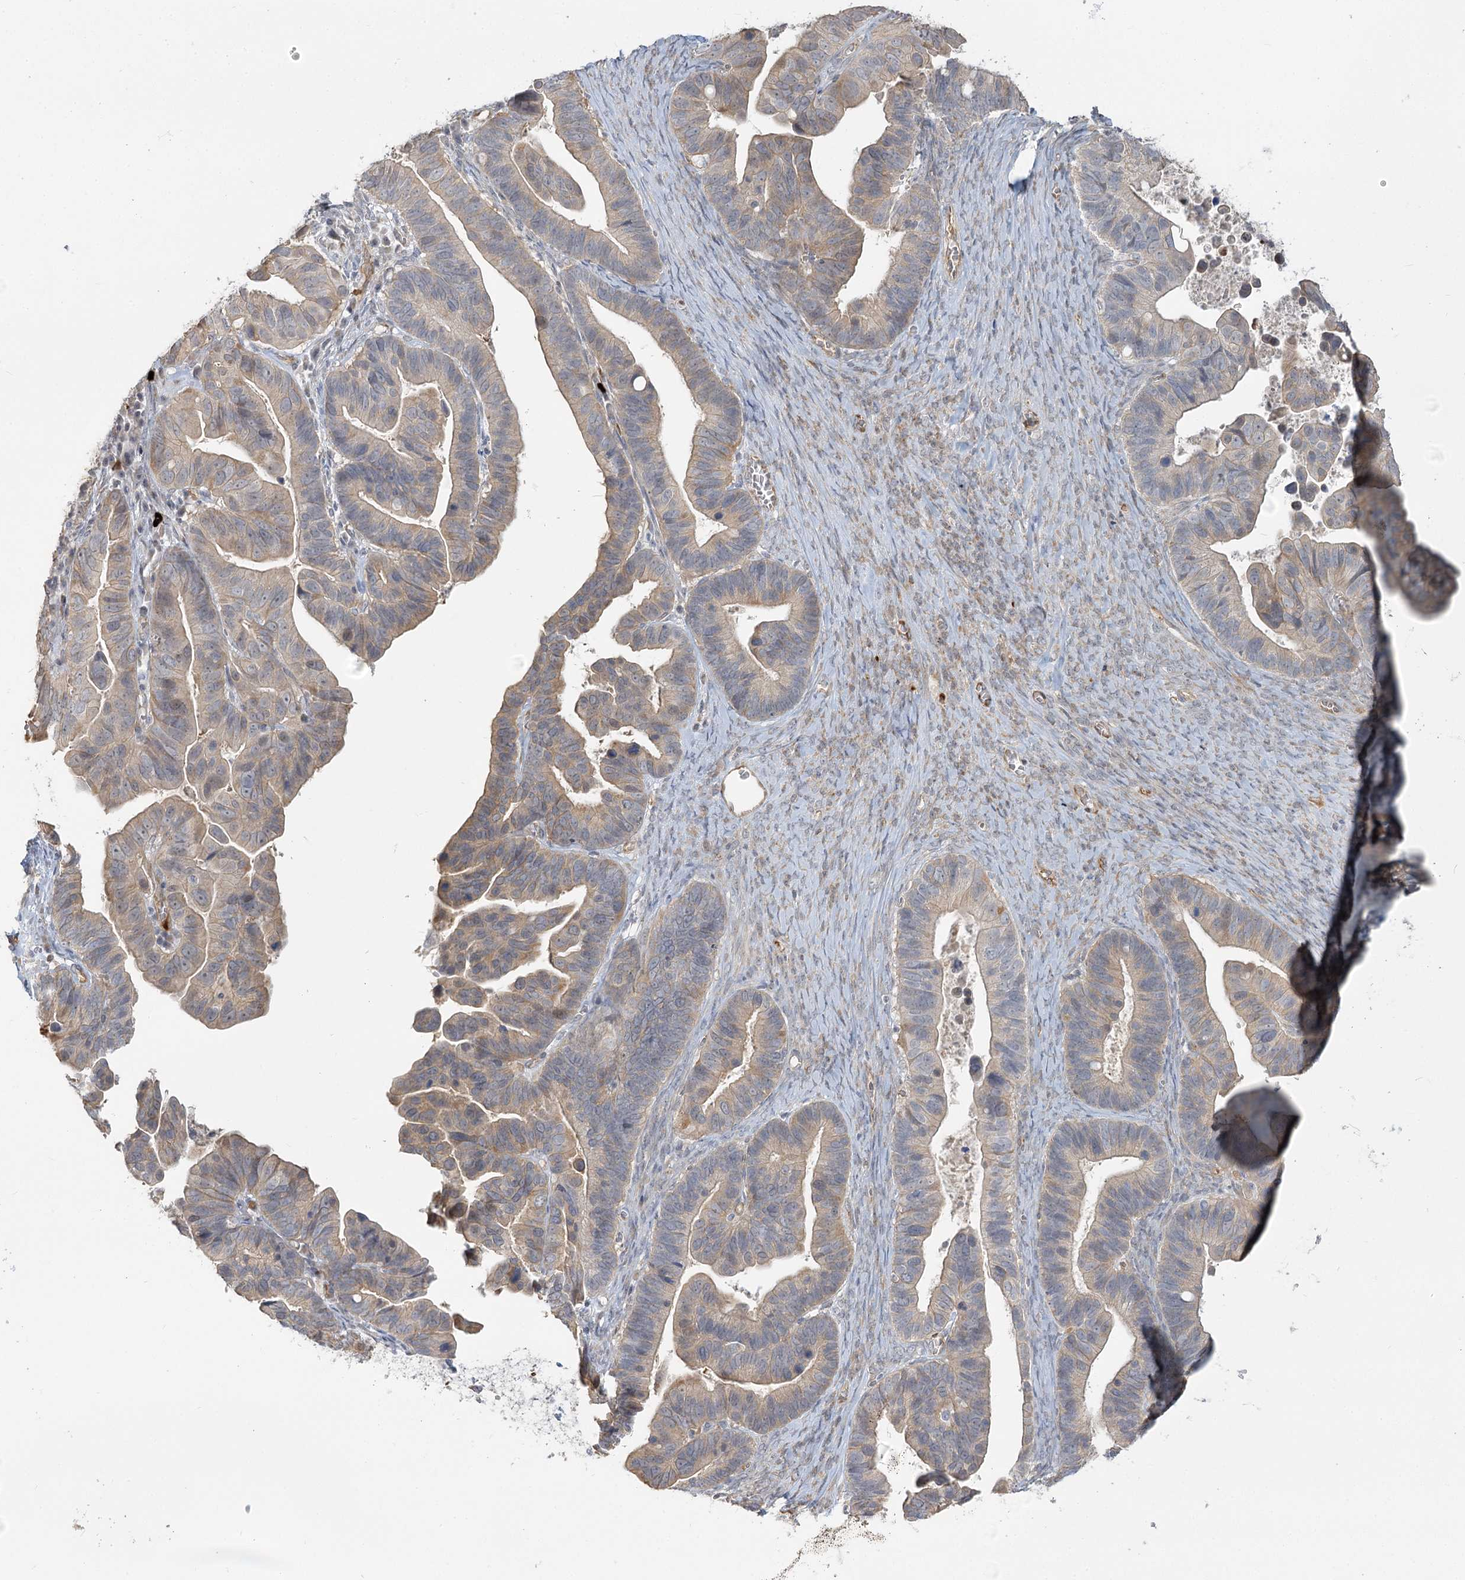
{"staining": {"intensity": "weak", "quantity": "25%-75%", "location": "cytoplasmic/membranous"}, "tissue": "ovarian cancer", "cell_type": "Tumor cells", "image_type": "cancer", "snomed": [{"axis": "morphology", "description": "Cystadenocarcinoma, serous, NOS"}, {"axis": "topography", "description": "Ovary"}], "caption": "About 25%-75% of tumor cells in human serous cystadenocarcinoma (ovarian) display weak cytoplasmic/membranous protein staining as visualized by brown immunohistochemical staining.", "gene": "GUCY2C", "patient": {"sex": "female", "age": 56}}